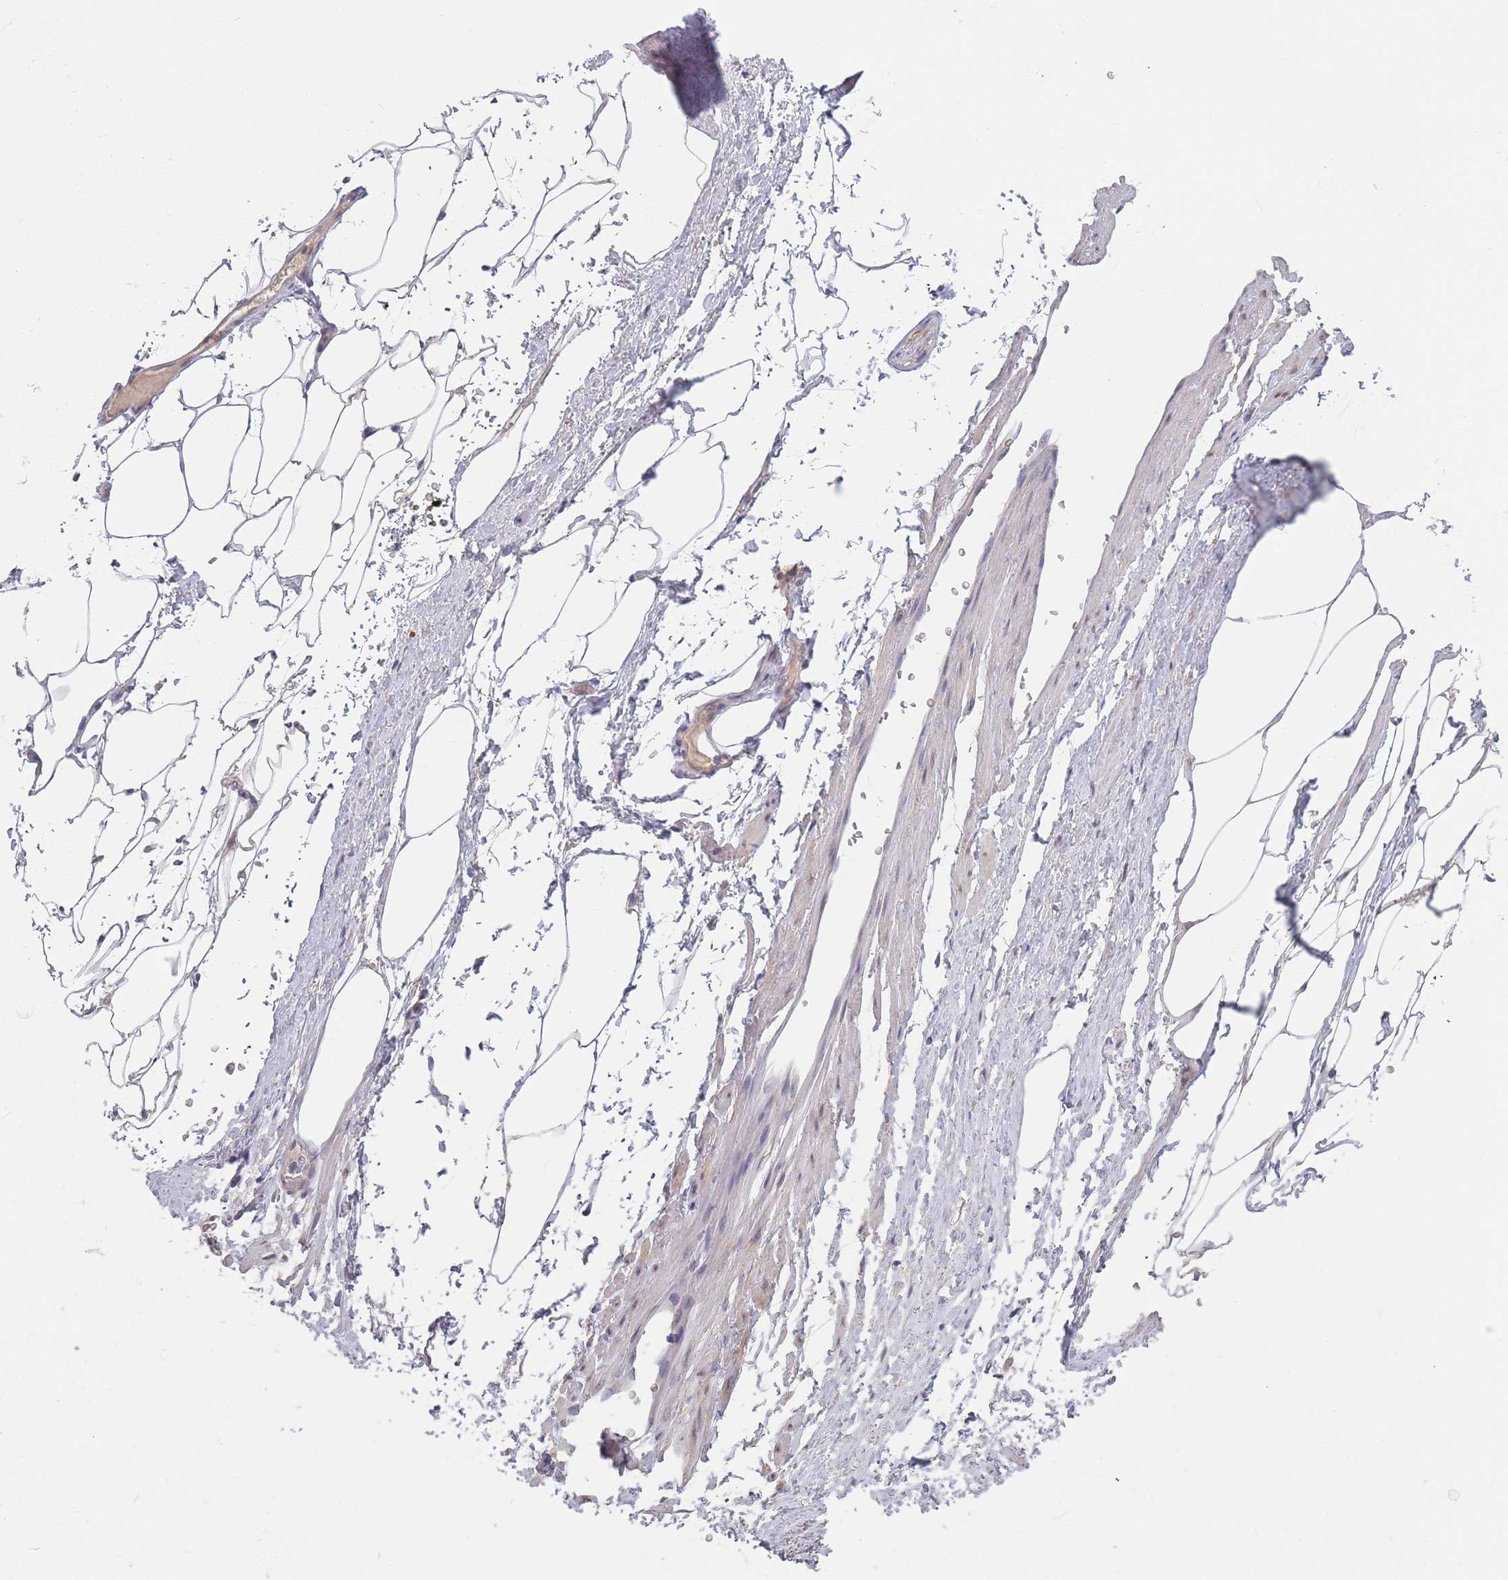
{"staining": {"intensity": "negative", "quantity": "none", "location": "none"}, "tissue": "adipose tissue", "cell_type": "Adipocytes", "image_type": "normal", "snomed": [{"axis": "morphology", "description": "Normal tissue, NOS"}, {"axis": "morphology", "description": "Adenocarcinoma, Low grade"}, {"axis": "topography", "description": "Prostate"}, {"axis": "topography", "description": "Peripheral nerve tissue"}], "caption": "Adipocytes show no significant protein expression in unremarkable adipose tissue. (DAB IHC visualized using brightfield microscopy, high magnification).", "gene": "ANKRD10", "patient": {"sex": "male", "age": 63}}